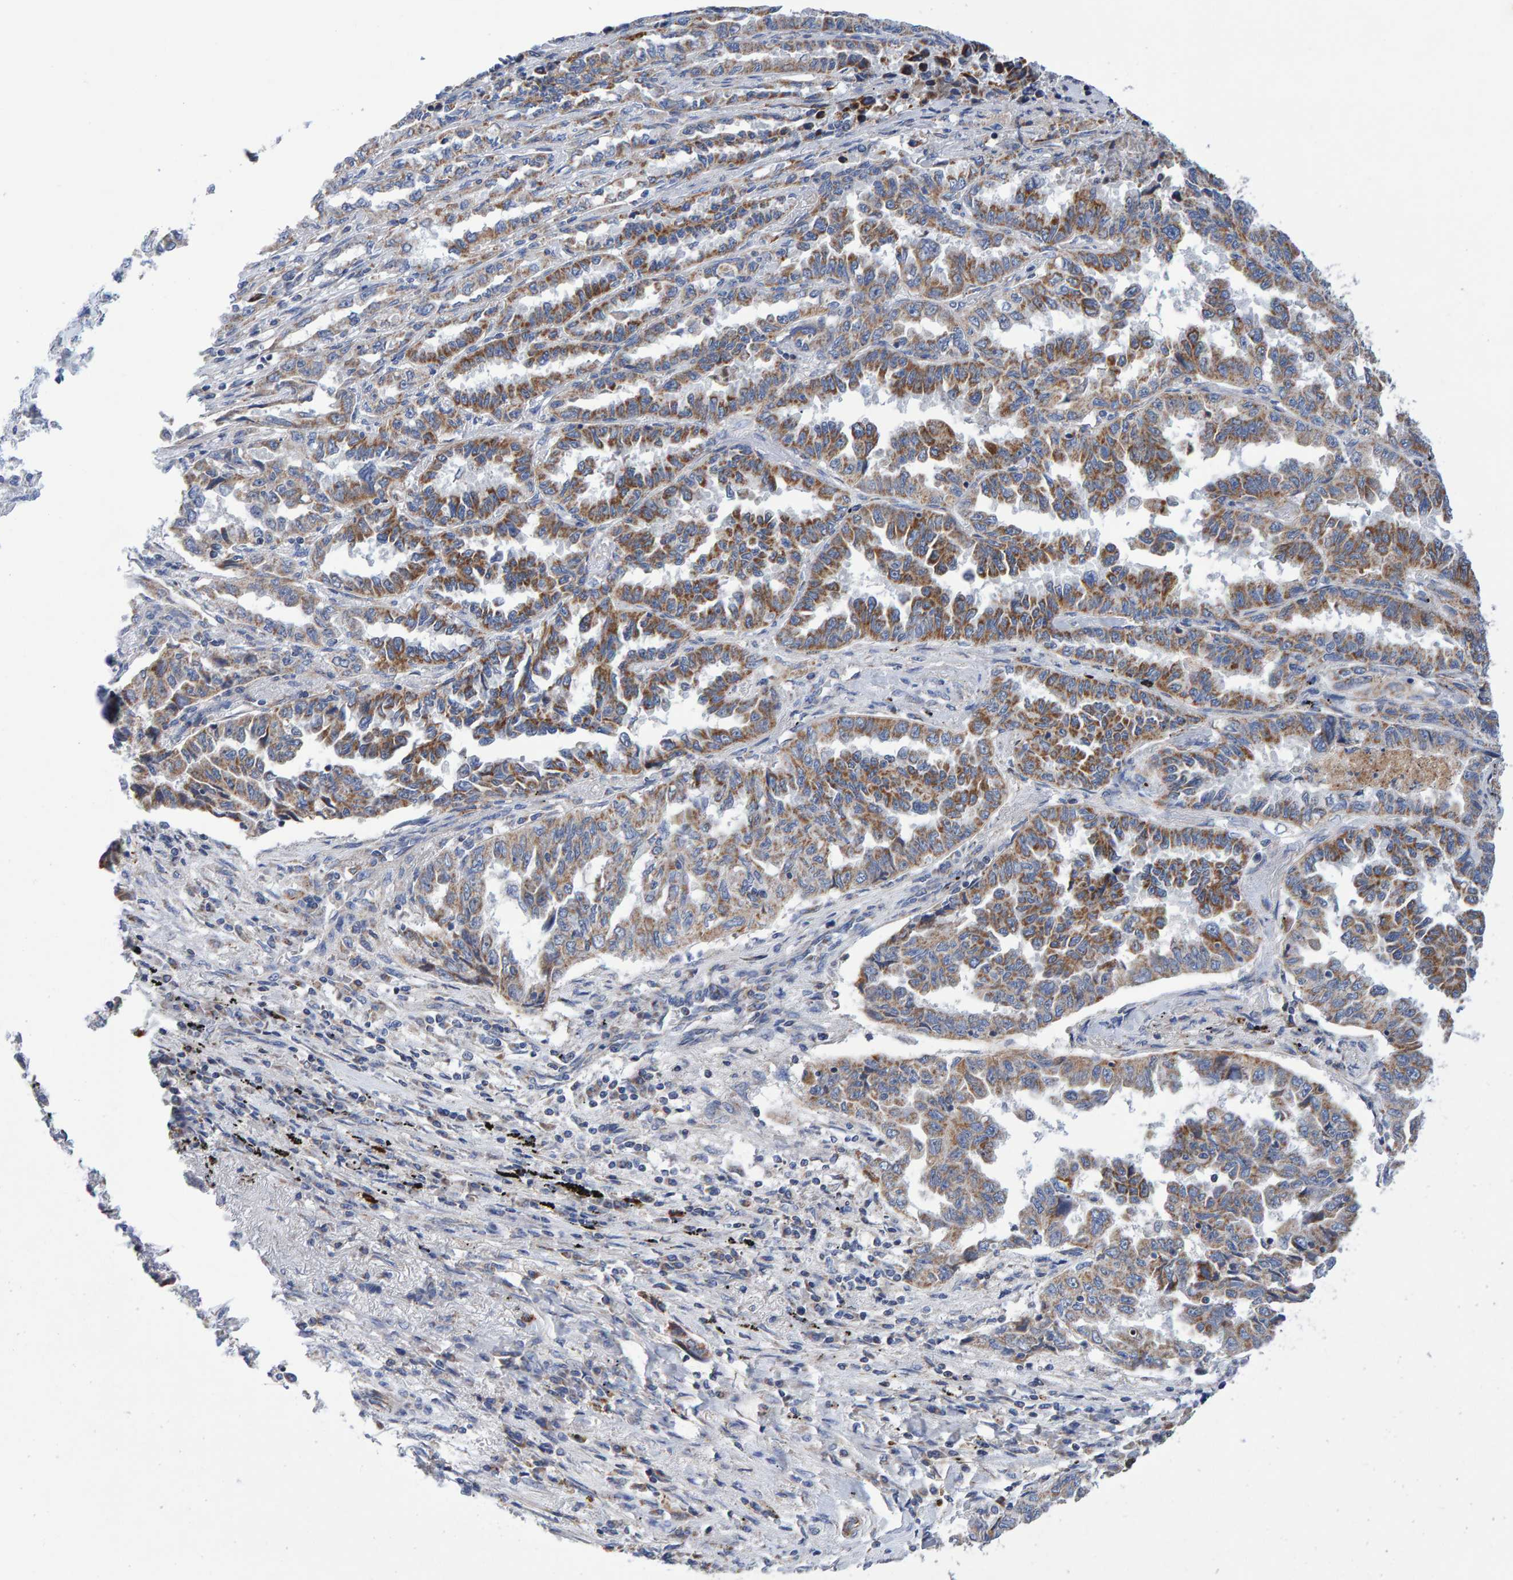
{"staining": {"intensity": "moderate", "quantity": ">75%", "location": "cytoplasmic/membranous"}, "tissue": "lung cancer", "cell_type": "Tumor cells", "image_type": "cancer", "snomed": [{"axis": "morphology", "description": "Adenocarcinoma, NOS"}, {"axis": "topography", "description": "Lung"}], "caption": "Moderate cytoplasmic/membranous staining is seen in approximately >75% of tumor cells in lung cancer (adenocarcinoma).", "gene": "EFR3A", "patient": {"sex": "female", "age": 51}}